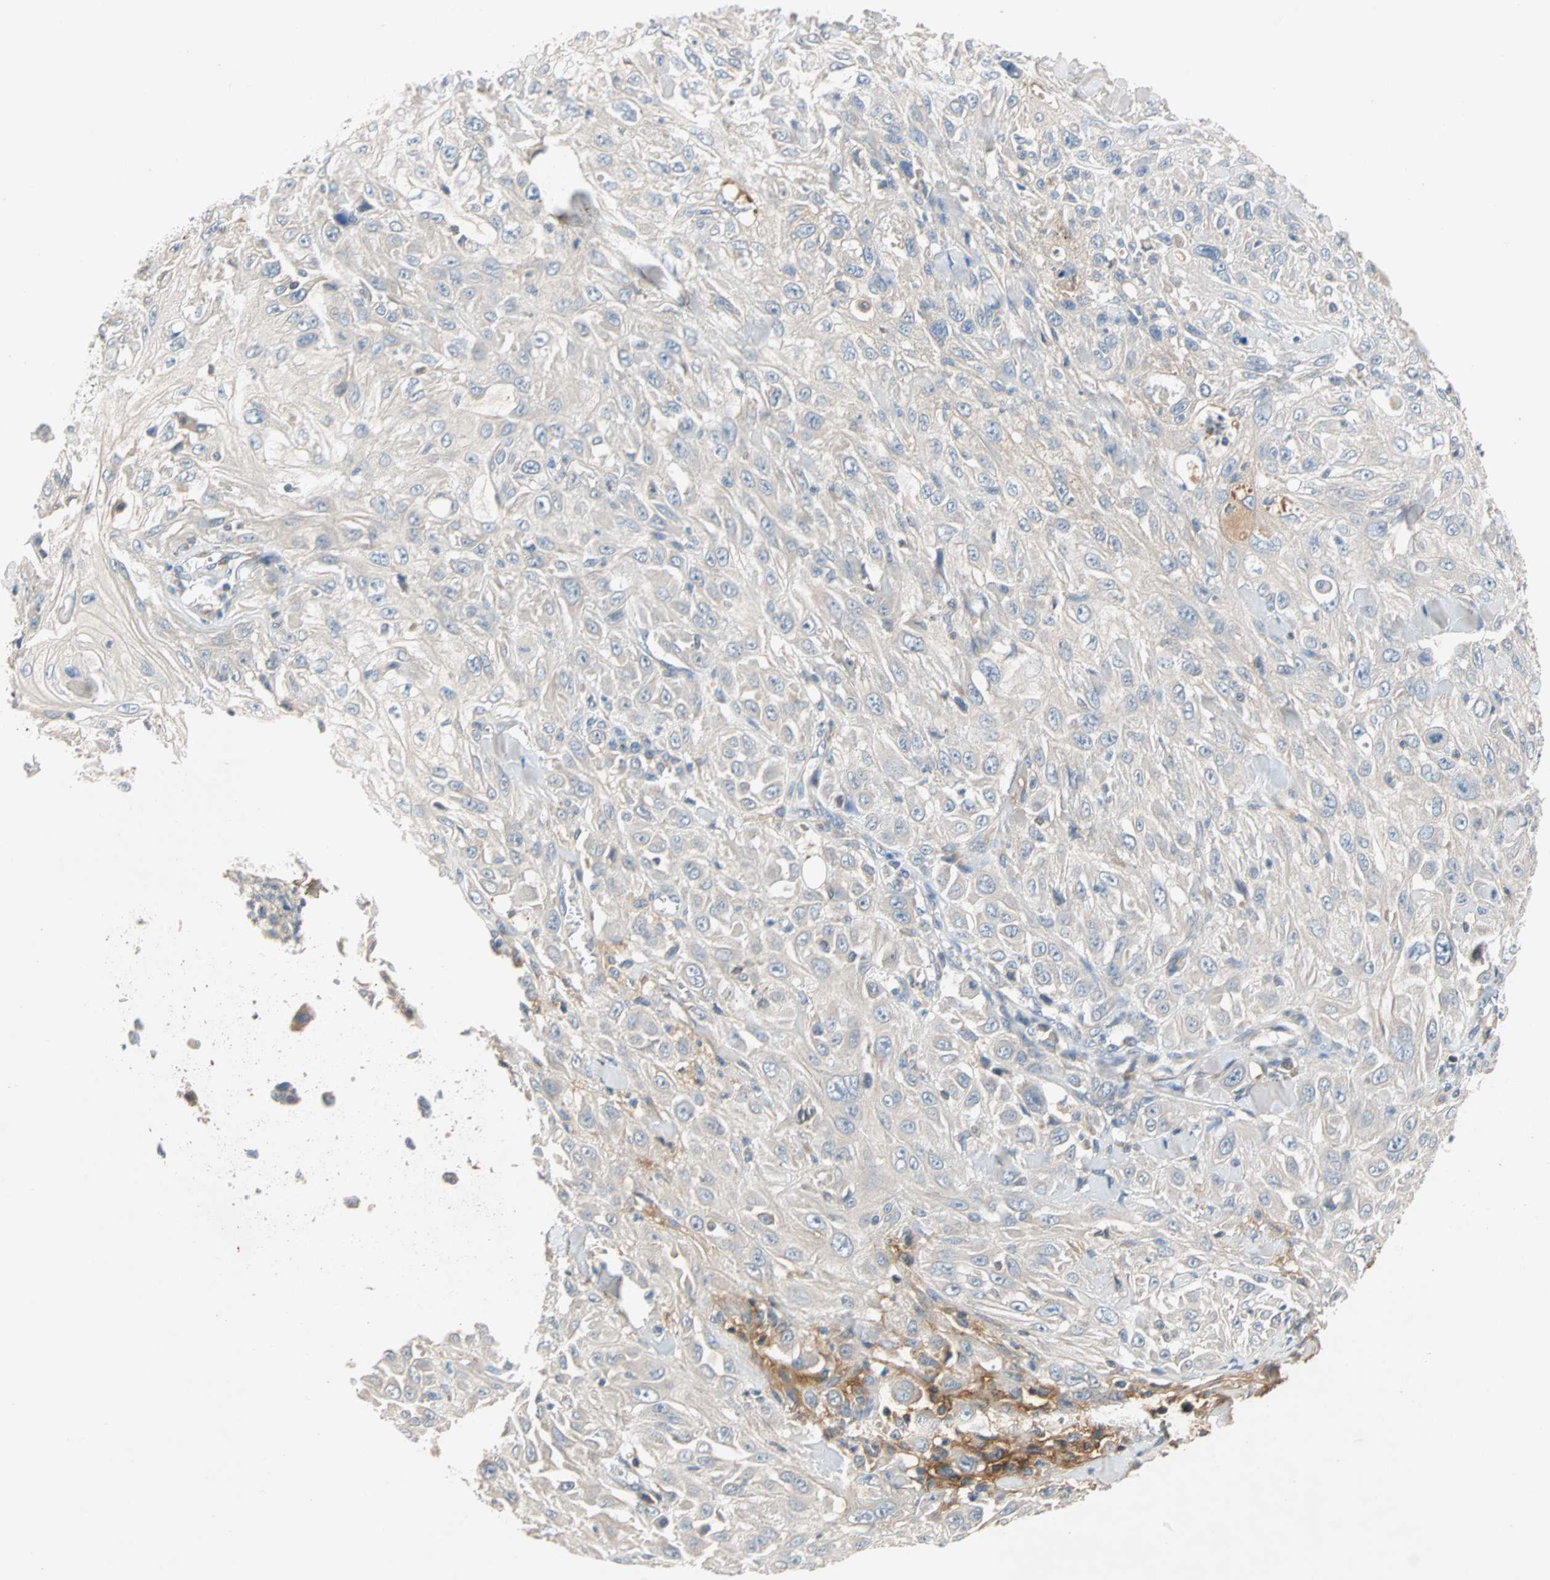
{"staining": {"intensity": "negative", "quantity": "none", "location": "none"}, "tissue": "skin cancer", "cell_type": "Tumor cells", "image_type": "cancer", "snomed": [{"axis": "morphology", "description": "Squamous cell carcinoma, NOS"}, {"axis": "morphology", "description": "Squamous cell carcinoma, metastatic, NOS"}, {"axis": "topography", "description": "Skin"}, {"axis": "topography", "description": "Lymph node"}], "caption": "Tumor cells show no significant protein staining in skin cancer (metastatic squamous cell carcinoma). Nuclei are stained in blue.", "gene": "MAP4K1", "patient": {"sex": "male", "age": 75}}